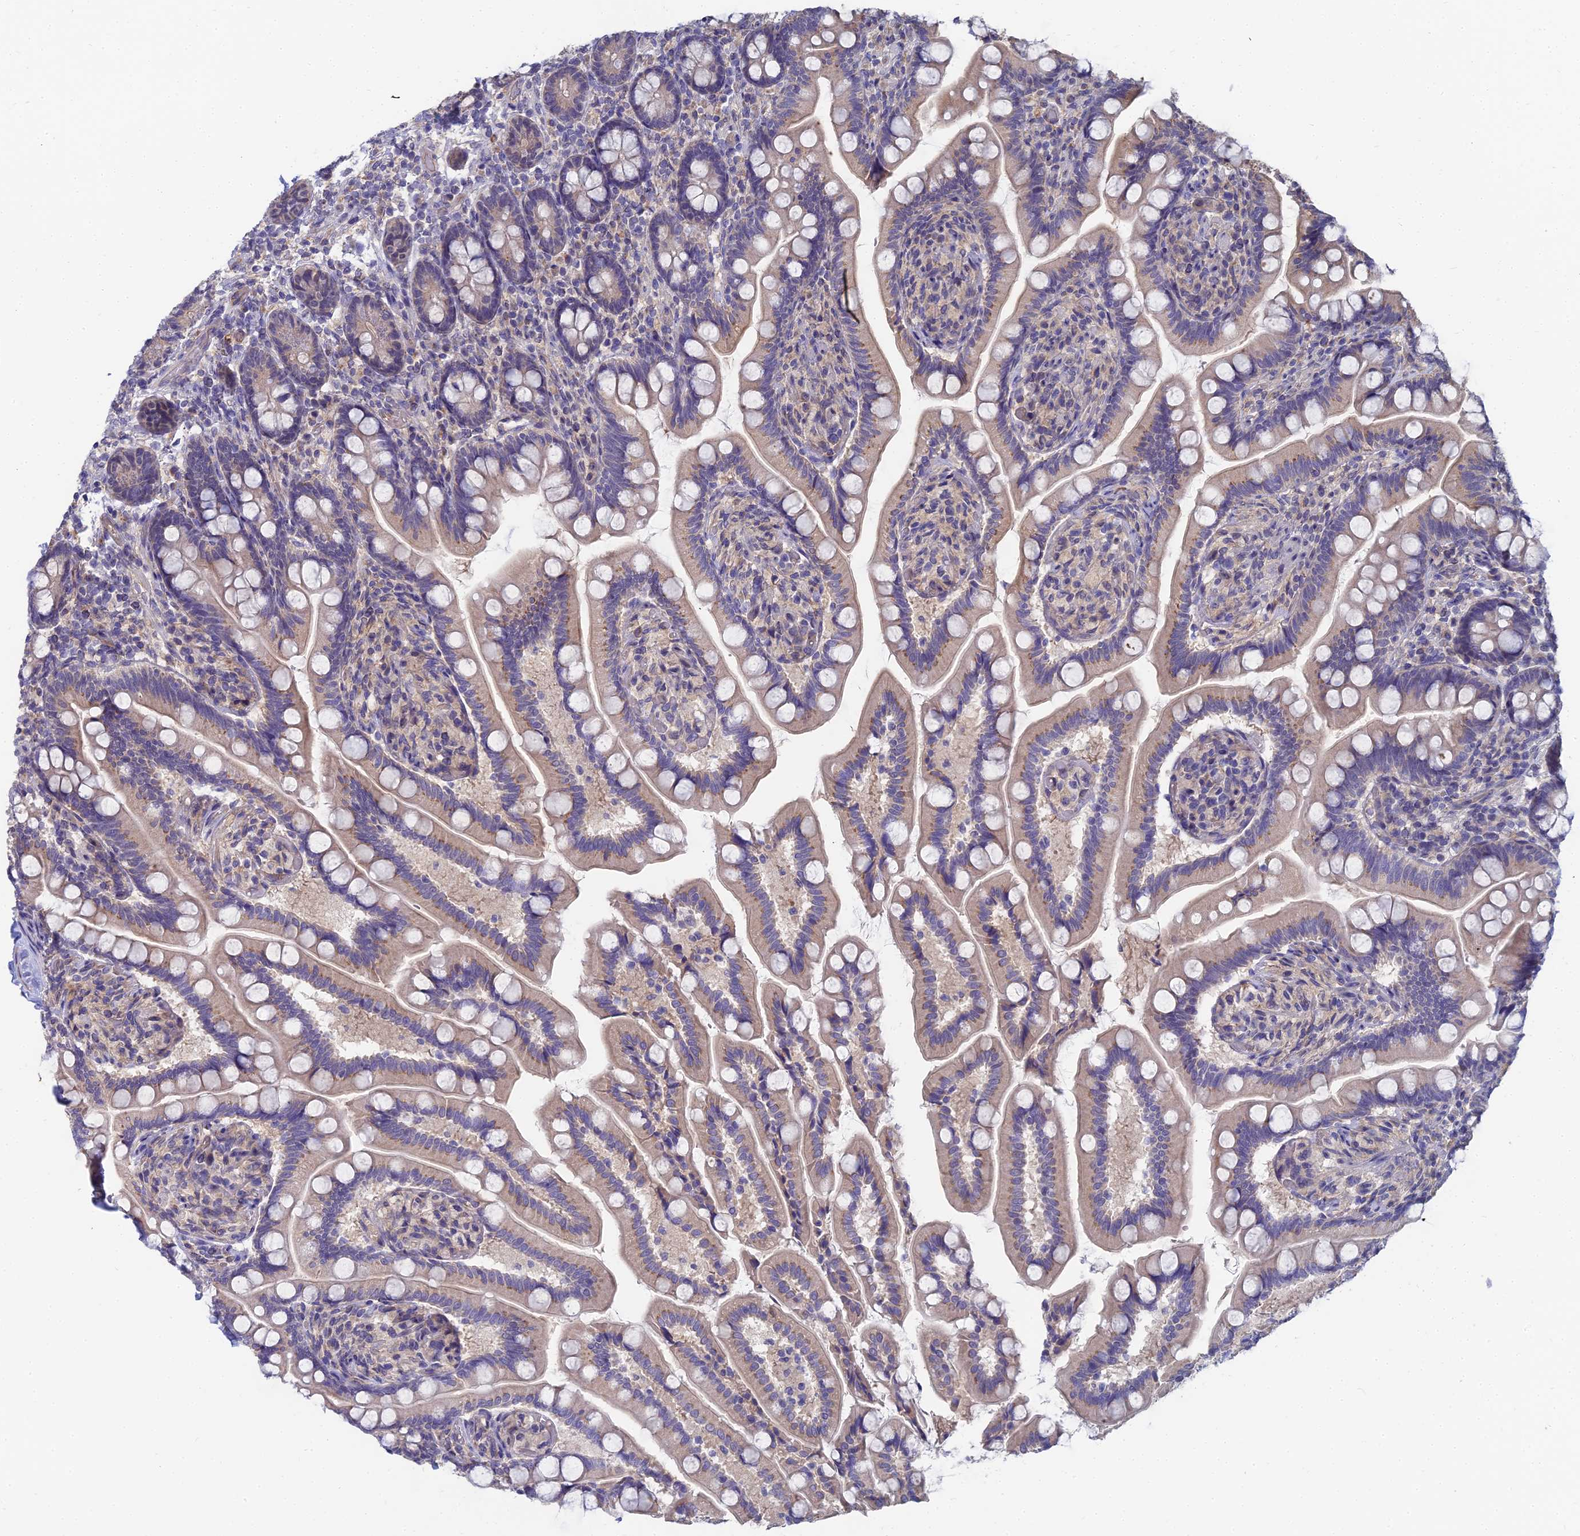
{"staining": {"intensity": "weak", "quantity": "25%-75%", "location": "cytoplasmic/membranous"}, "tissue": "small intestine", "cell_type": "Glandular cells", "image_type": "normal", "snomed": [{"axis": "morphology", "description": "Normal tissue, NOS"}, {"axis": "topography", "description": "Small intestine"}], "caption": "Immunohistochemistry (IHC) (DAB (3,3'-diaminobenzidine)) staining of normal small intestine demonstrates weak cytoplasmic/membranous protein staining in about 25%-75% of glandular cells. (IHC, brightfield microscopy, high magnification).", "gene": "RDX", "patient": {"sex": "female", "age": 64}}